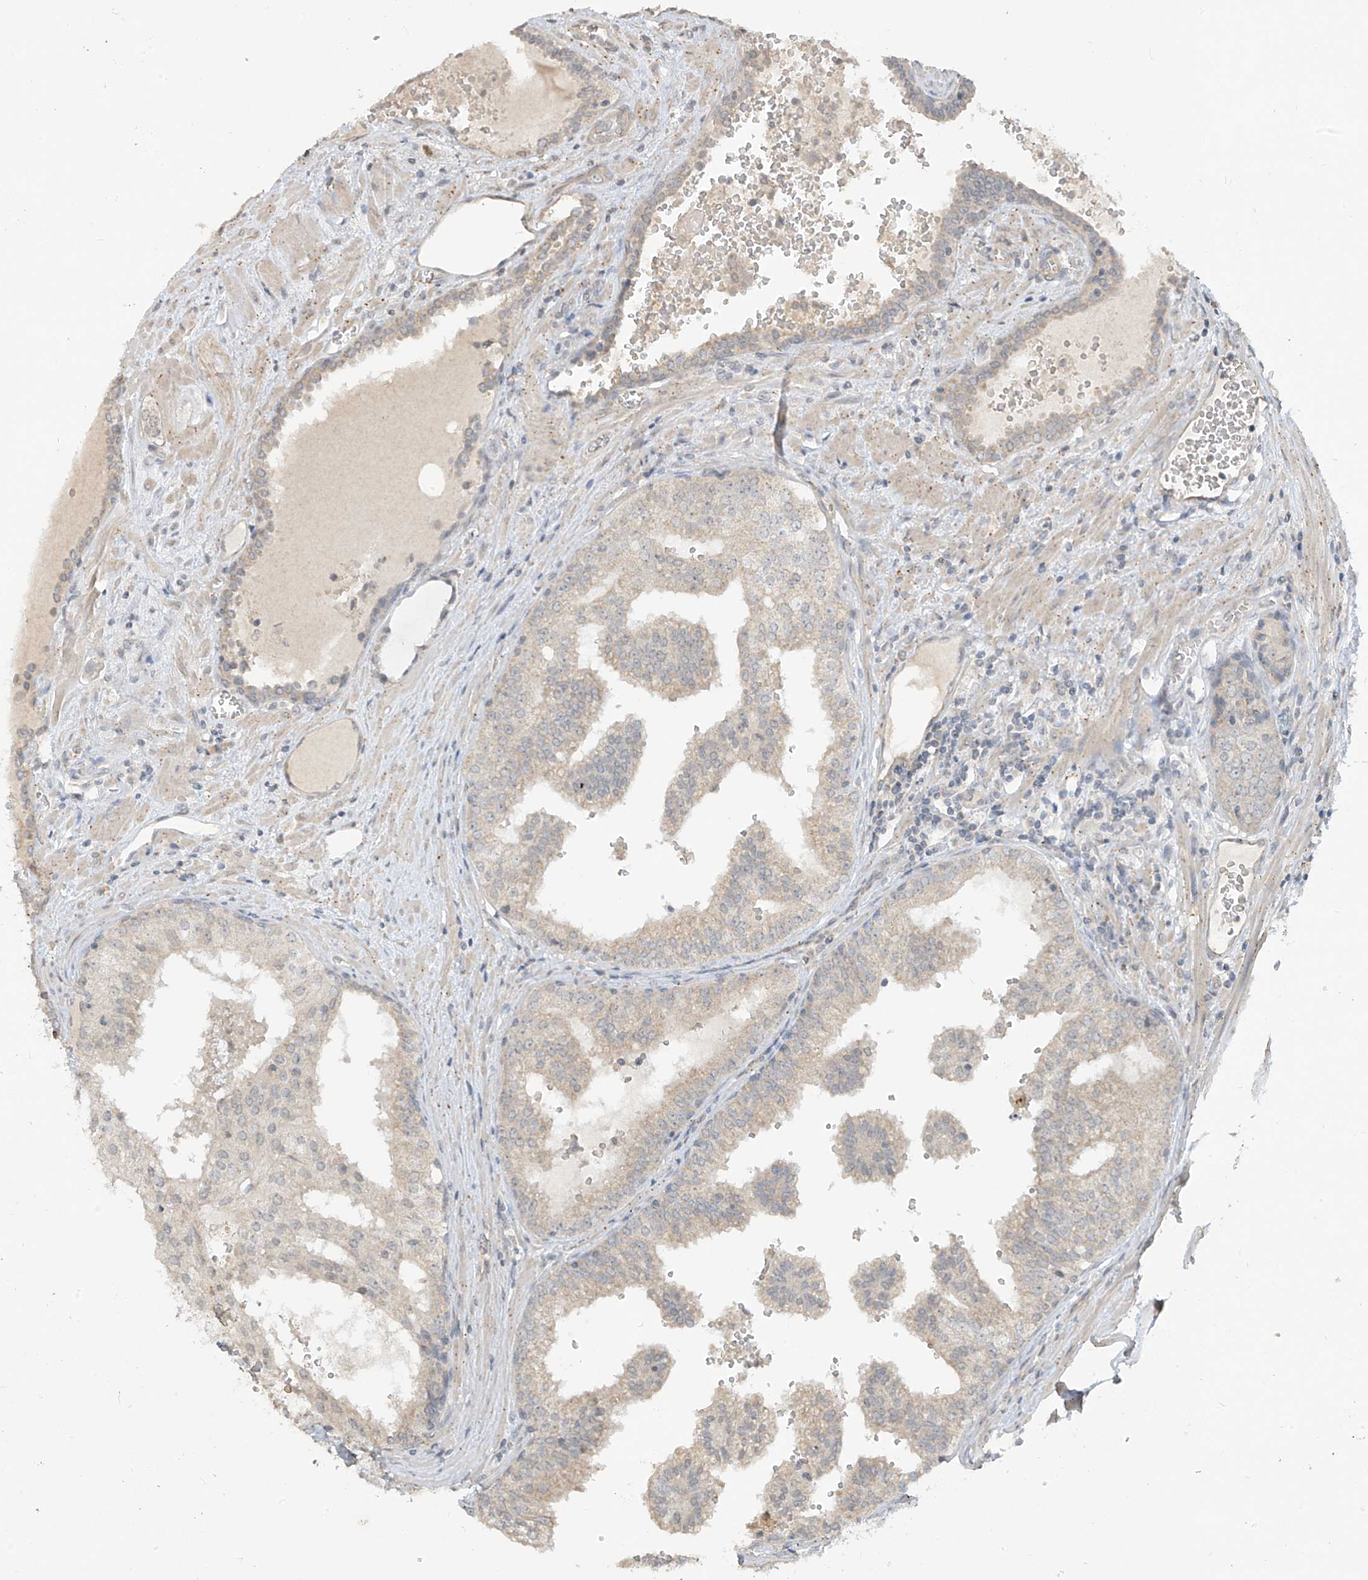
{"staining": {"intensity": "weak", "quantity": "25%-75%", "location": "cytoplasmic/membranous"}, "tissue": "prostate cancer", "cell_type": "Tumor cells", "image_type": "cancer", "snomed": [{"axis": "morphology", "description": "Adenocarcinoma, High grade"}, {"axis": "topography", "description": "Prostate"}], "caption": "Protein expression analysis of prostate high-grade adenocarcinoma shows weak cytoplasmic/membranous expression in about 25%-75% of tumor cells. (Stains: DAB in brown, nuclei in blue, Microscopy: brightfield microscopy at high magnification).", "gene": "DGKQ", "patient": {"sex": "male", "age": 68}}